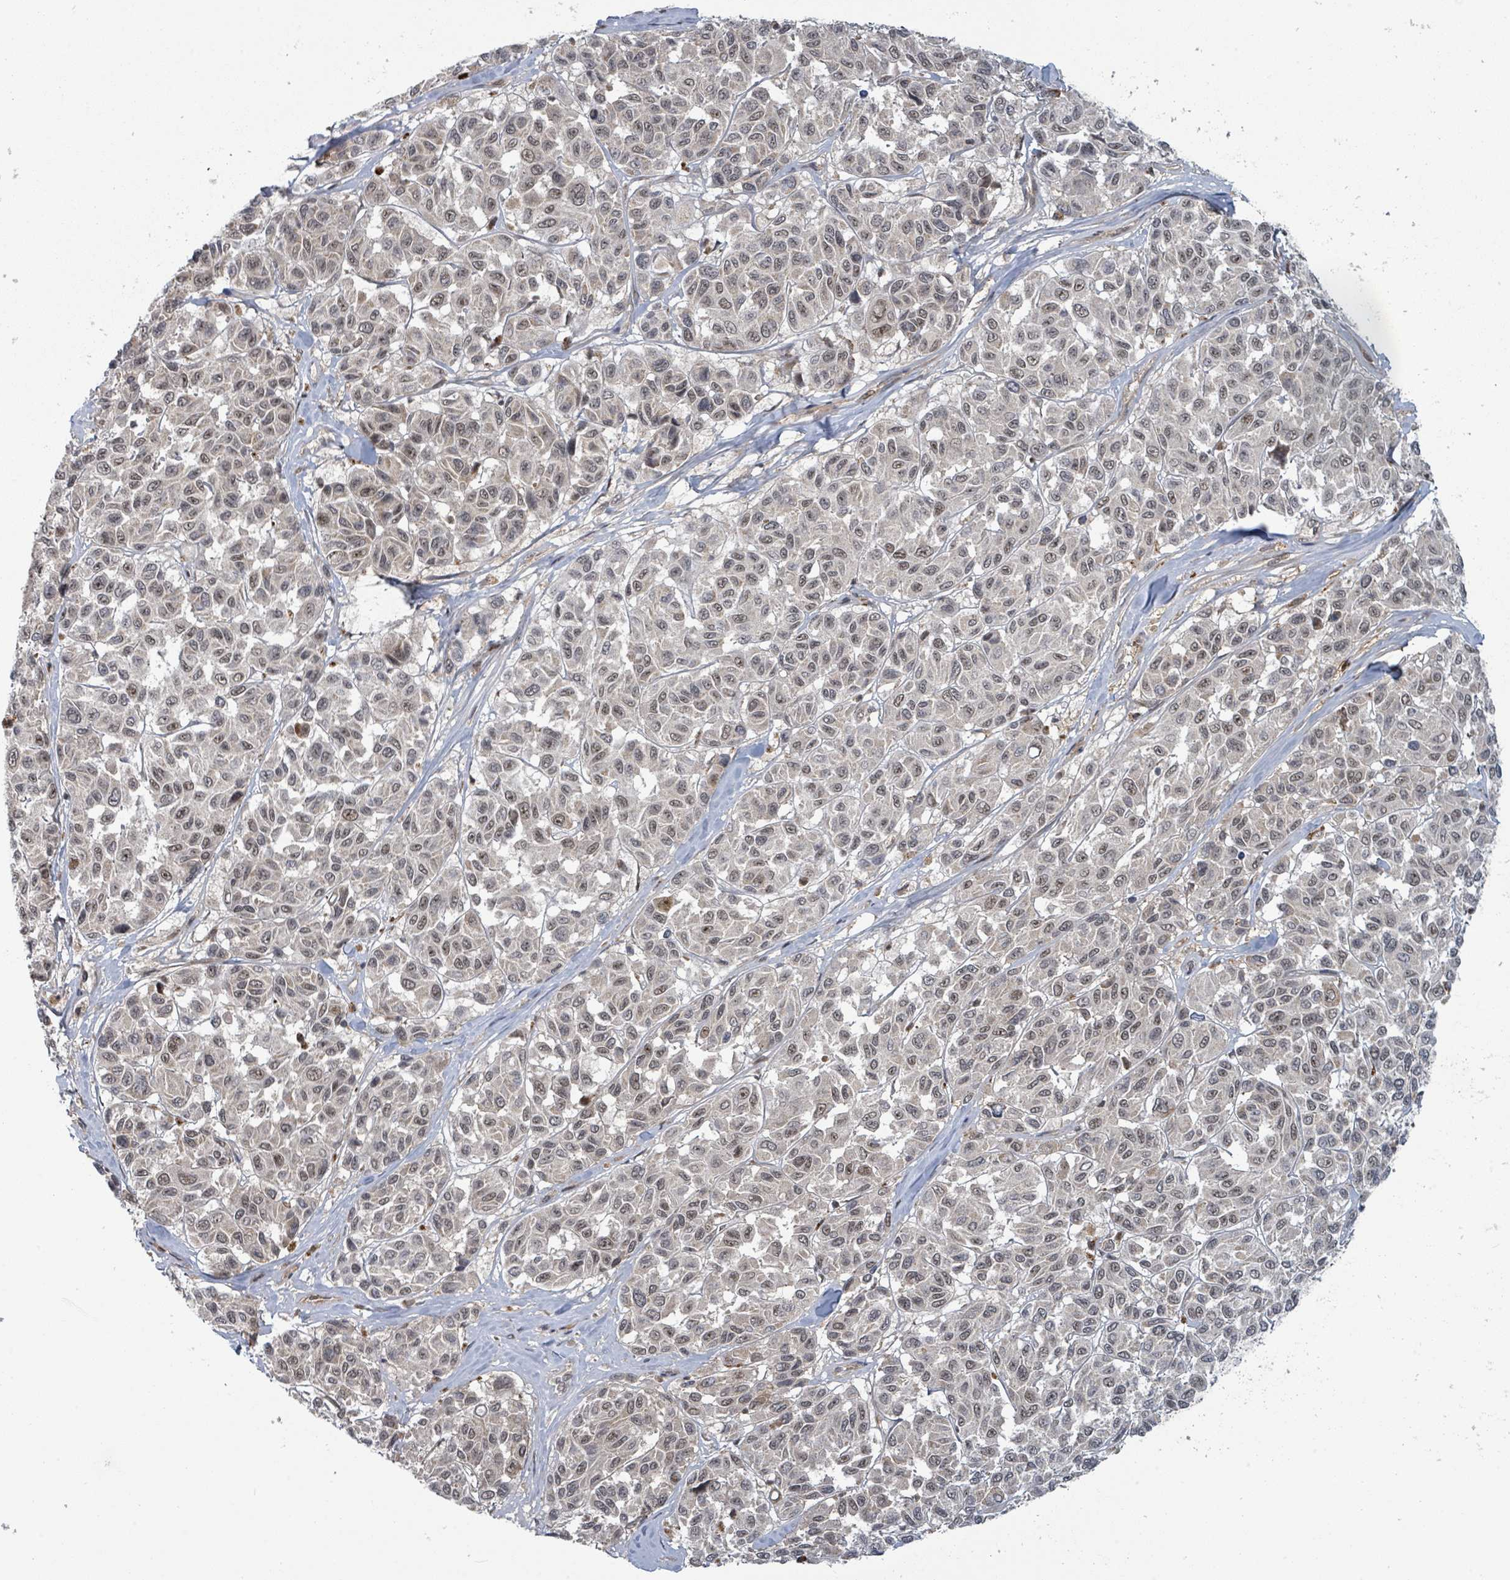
{"staining": {"intensity": "moderate", "quantity": ">75%", "location": "nuclear"}, "tissue": "melanoma", "cell_type": "Tumor cells", "image_type": "cancer", "snomed": [{"axis": "morphology", "description": "Malignant melanoma, NOS"}, {"axis": "topography", "description": "Skin"}], "caption": "About >75% of tumor cells in melanoma exhibit moderate nuclear protein positivity as visualized by brown immunohistochemical staining.", "gene": "GTF3C1", "patient": {"sex": "female", "age": 66}}